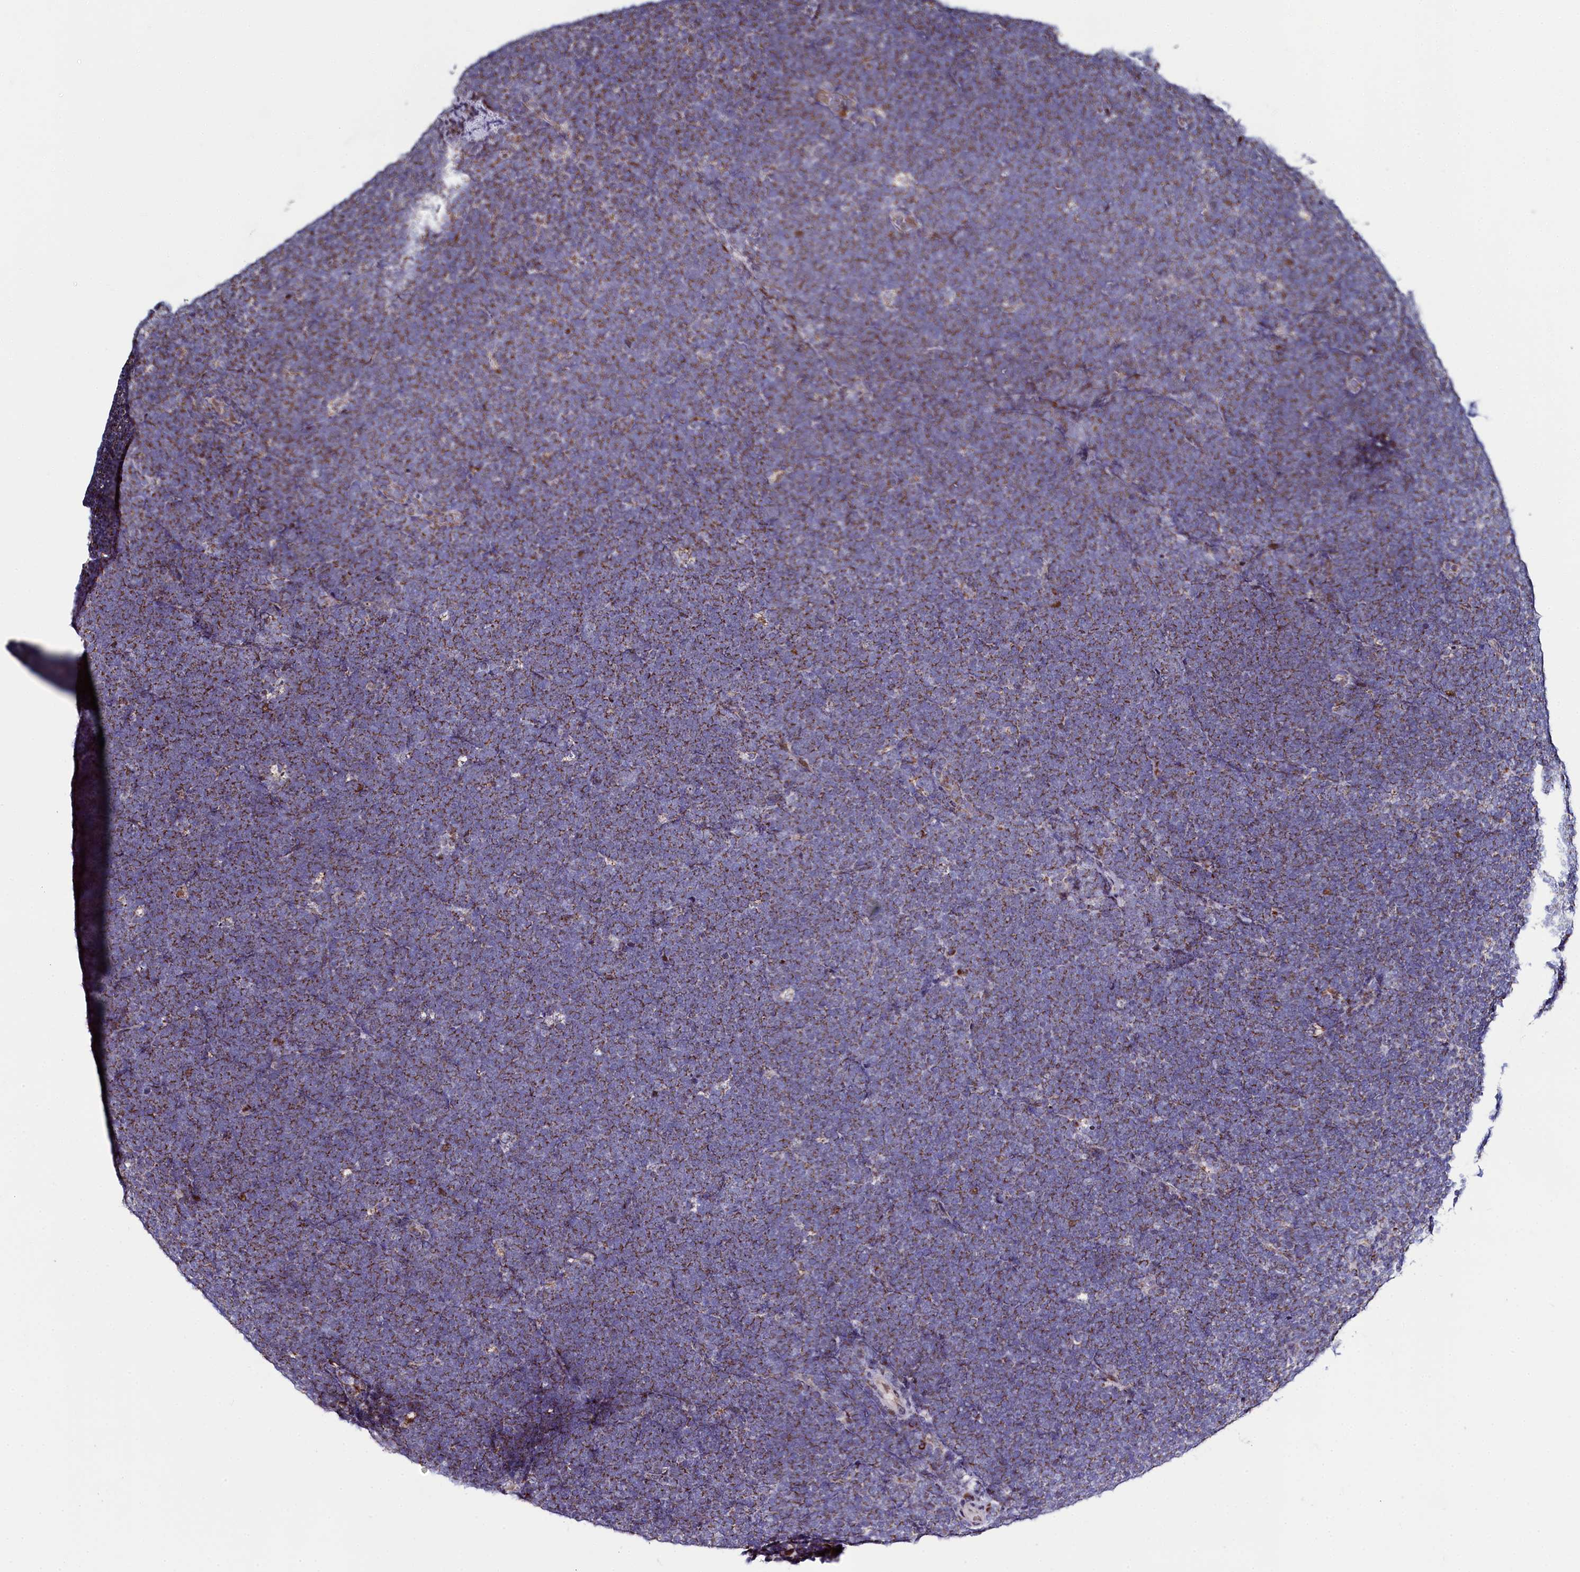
{"staining": {"intensity": "moderate", "quantity": "25%-75%", "location": "cytoplasmic/membranous"}, "tissue": "lymphoma", "cell_type": "Tumor cells", "image_type": "cancer", "snomed": [{"axis": "morphology", "description": "Malignant lymphoma, non-Hodgkin's type, High grade"}, {"axis": "topography", "description": "Lymph node"}], "caption": "Immunohistochemical staining of human lymphoma exhibits medium levels of moderate cytoplasmic/membranous protein expression in about 25%-75% of tumor cells.", "gene": "HDGFL3", "patient": {"sex": "male", "age": 13}}